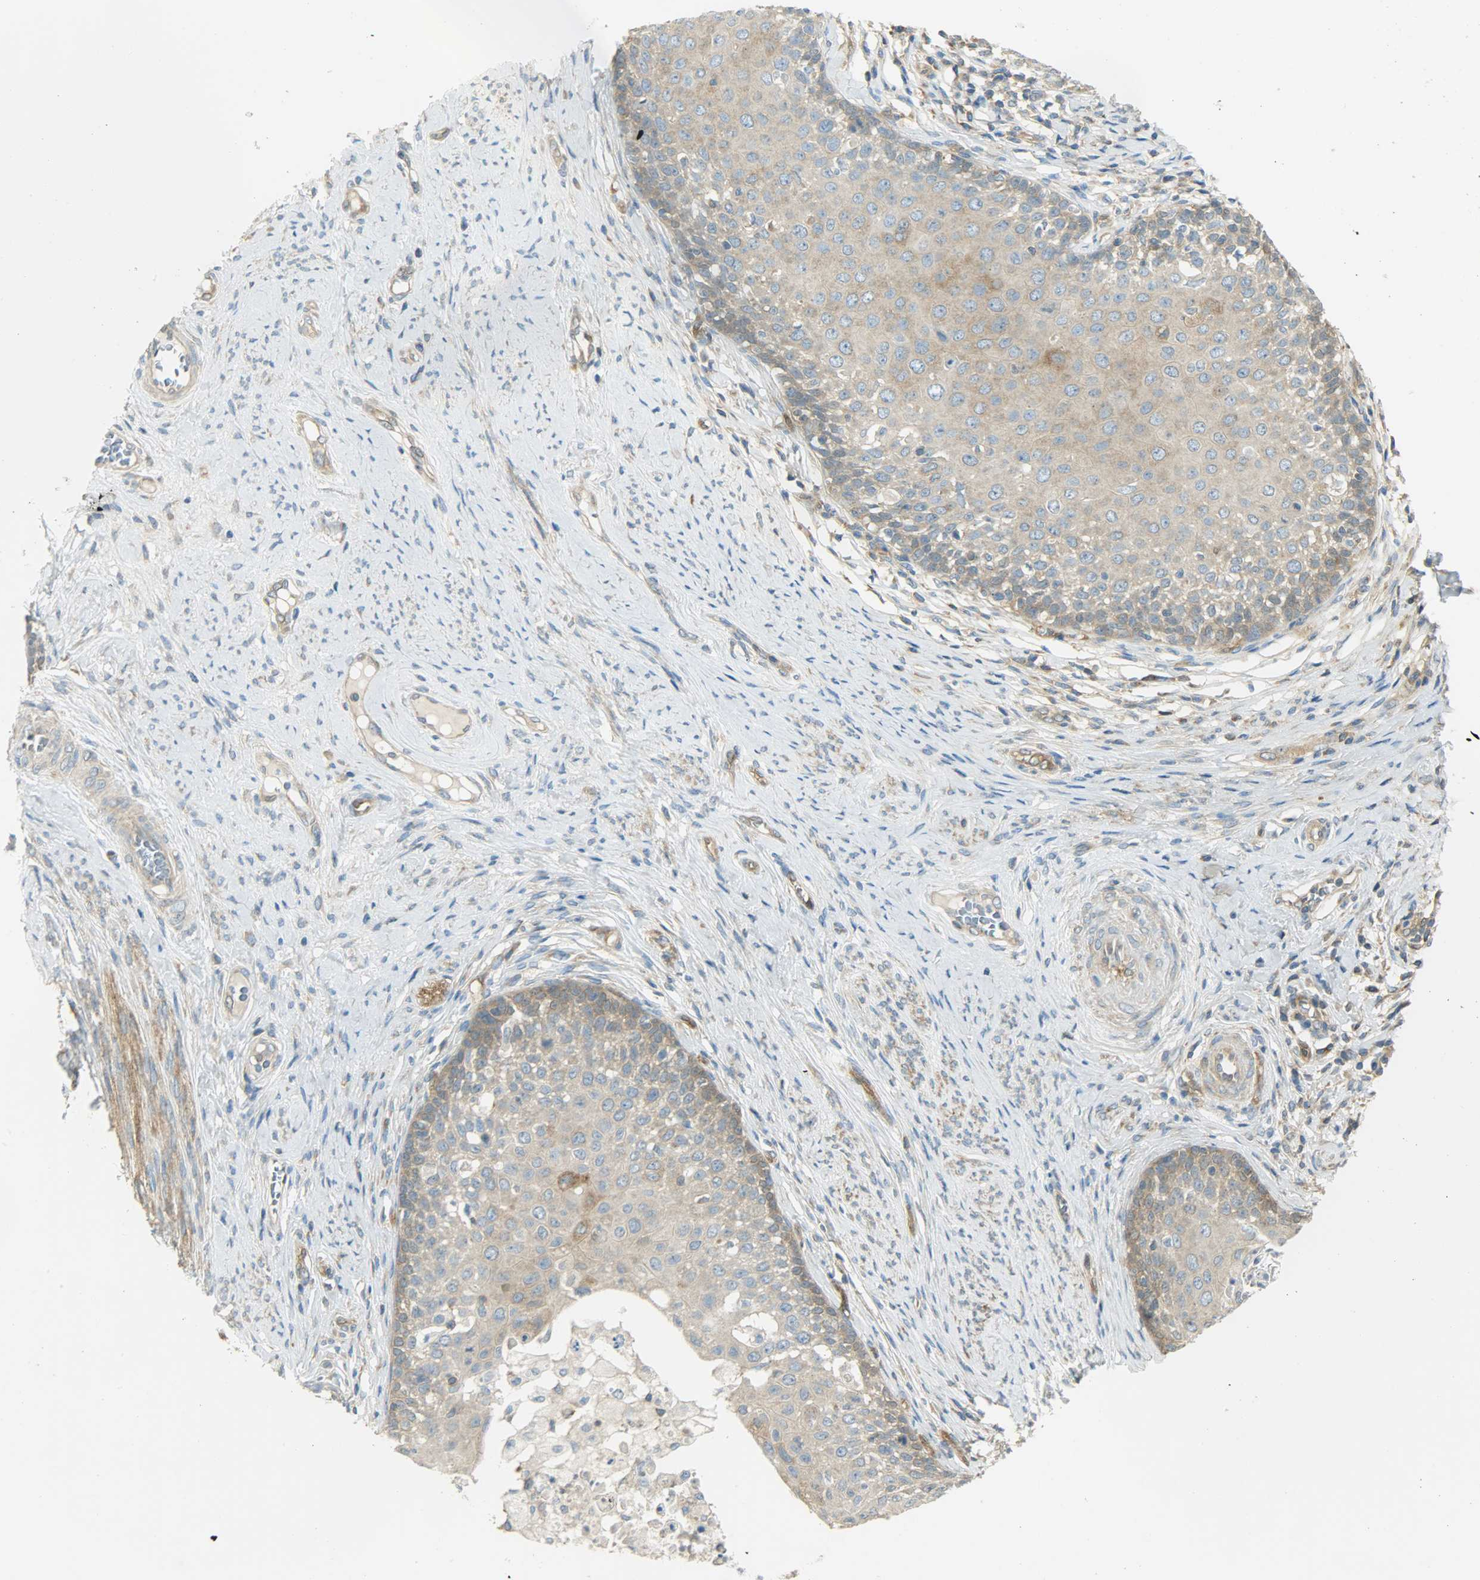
{"staining": {"intensity": "weak", "quantity": ">75%", "location": "cytoplasmic/membranous"}, "tissue": "cervical cancer", "cell_type": "Tumor cells", "image_type": "cancer", "snomed": [{"axis": "morphology", "description": "Squamous cell carcinoma, NOS"}, {"axis": "morphology", "description": "Adenocarcinoma, NOS"}, {"axis": "topography", "description": "Cervix"}], "caption": "This is a micrograph of immunohistochemistry staining of cervical cancer, which shows weak expression in the cytoplasmic/membranous of tumor cells.", "gene": "TSC22D2", "patient": {"sex": "female", "age": 52}}